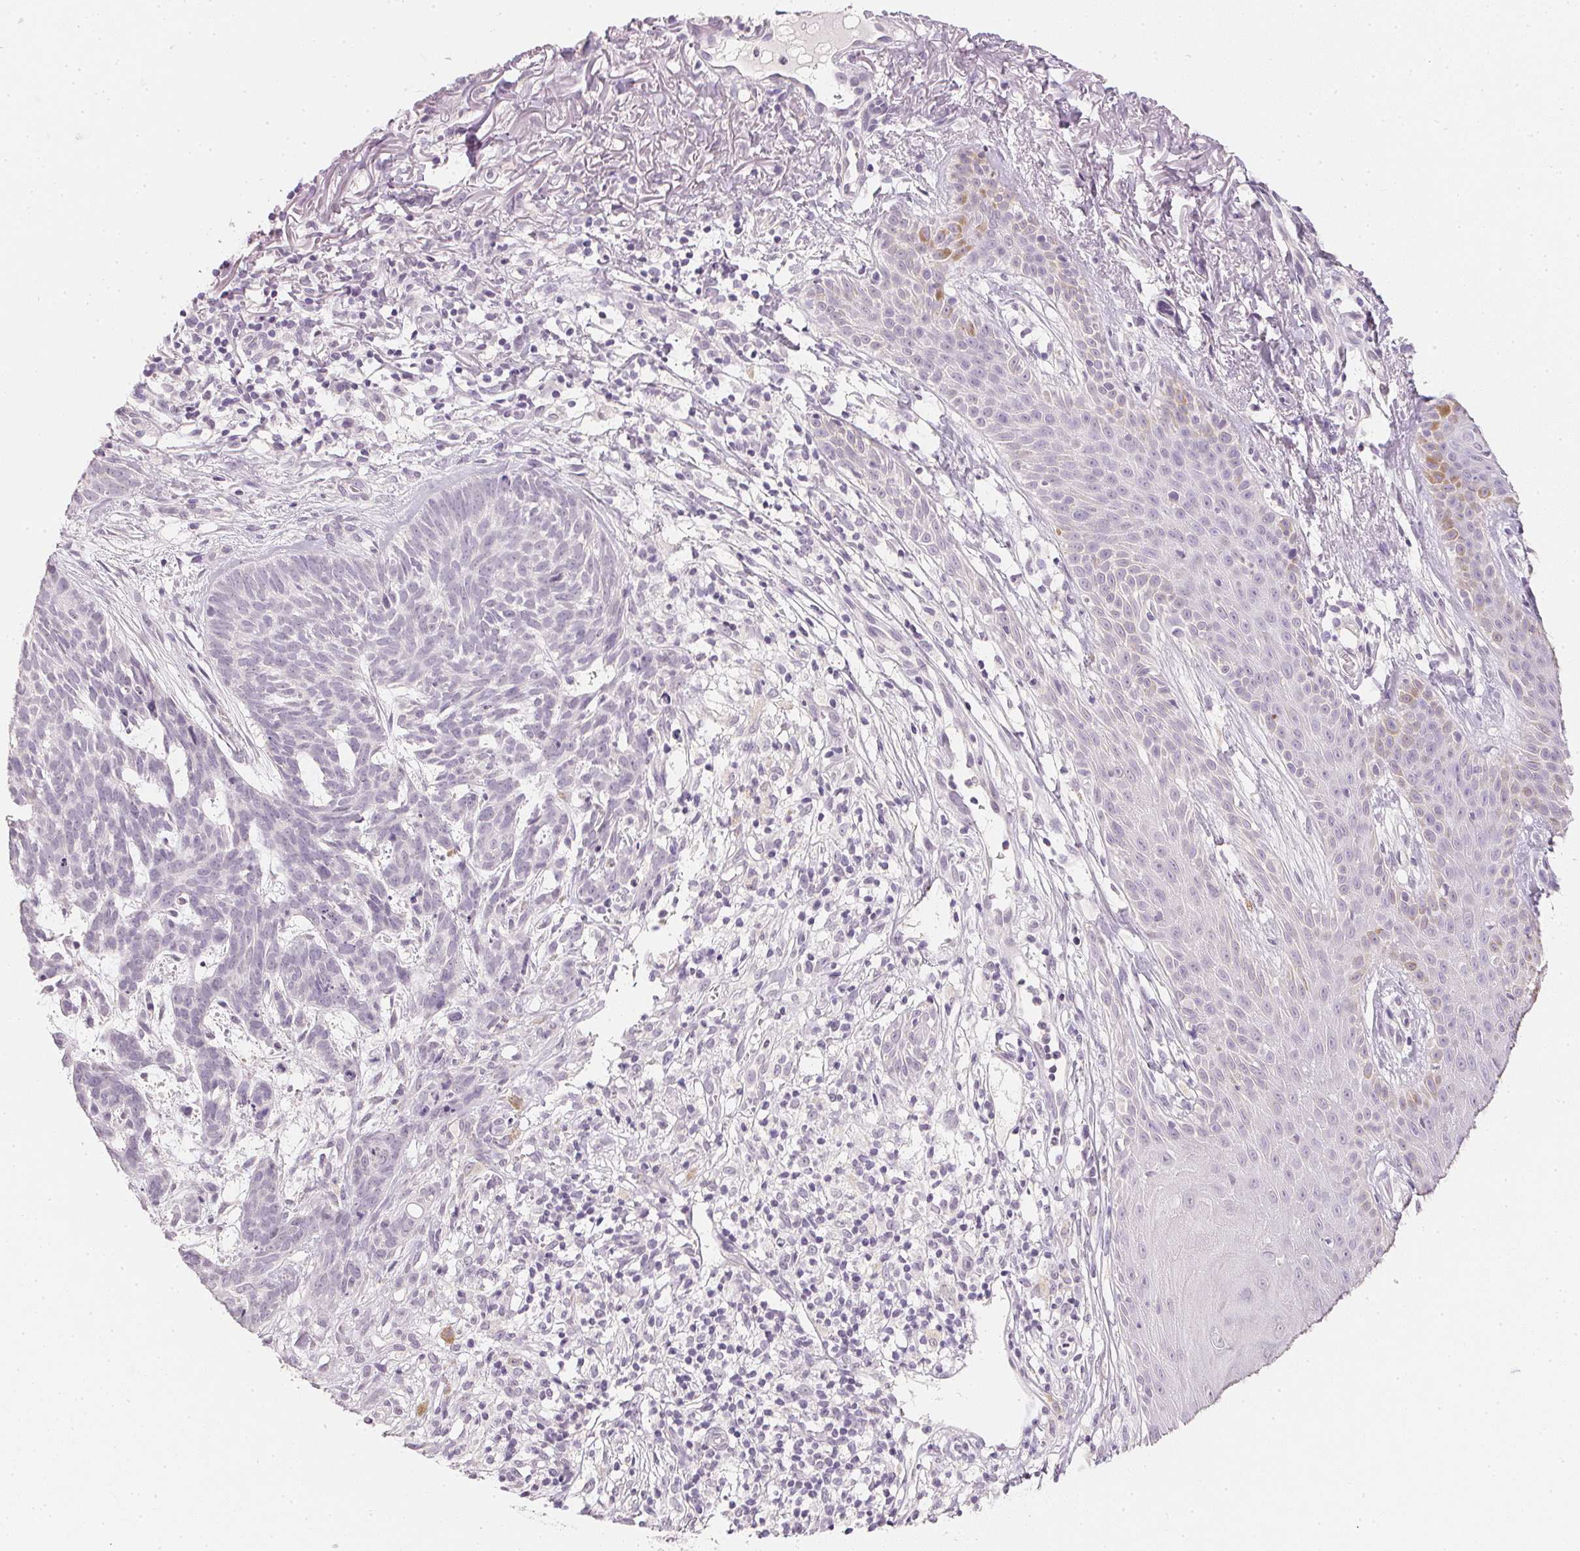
{"staining": {"intensity": "negative", "quantity": "none", "location": "none"}, "tissue": "skin cancer", "cell_type": "Tumor cells", "image_type": "cancer", "snomed": [{"axis": "morphology", "description": "Basal cell carcinoma"}, {"axis": "topography", "description": "Skin"}], "caption": "This is an IHC photomicrograph of skin basal cell carcinoma. There is no expression in tumor cells.", "gene": "PPY", "patient": {"sex": "female", "age": 78}}